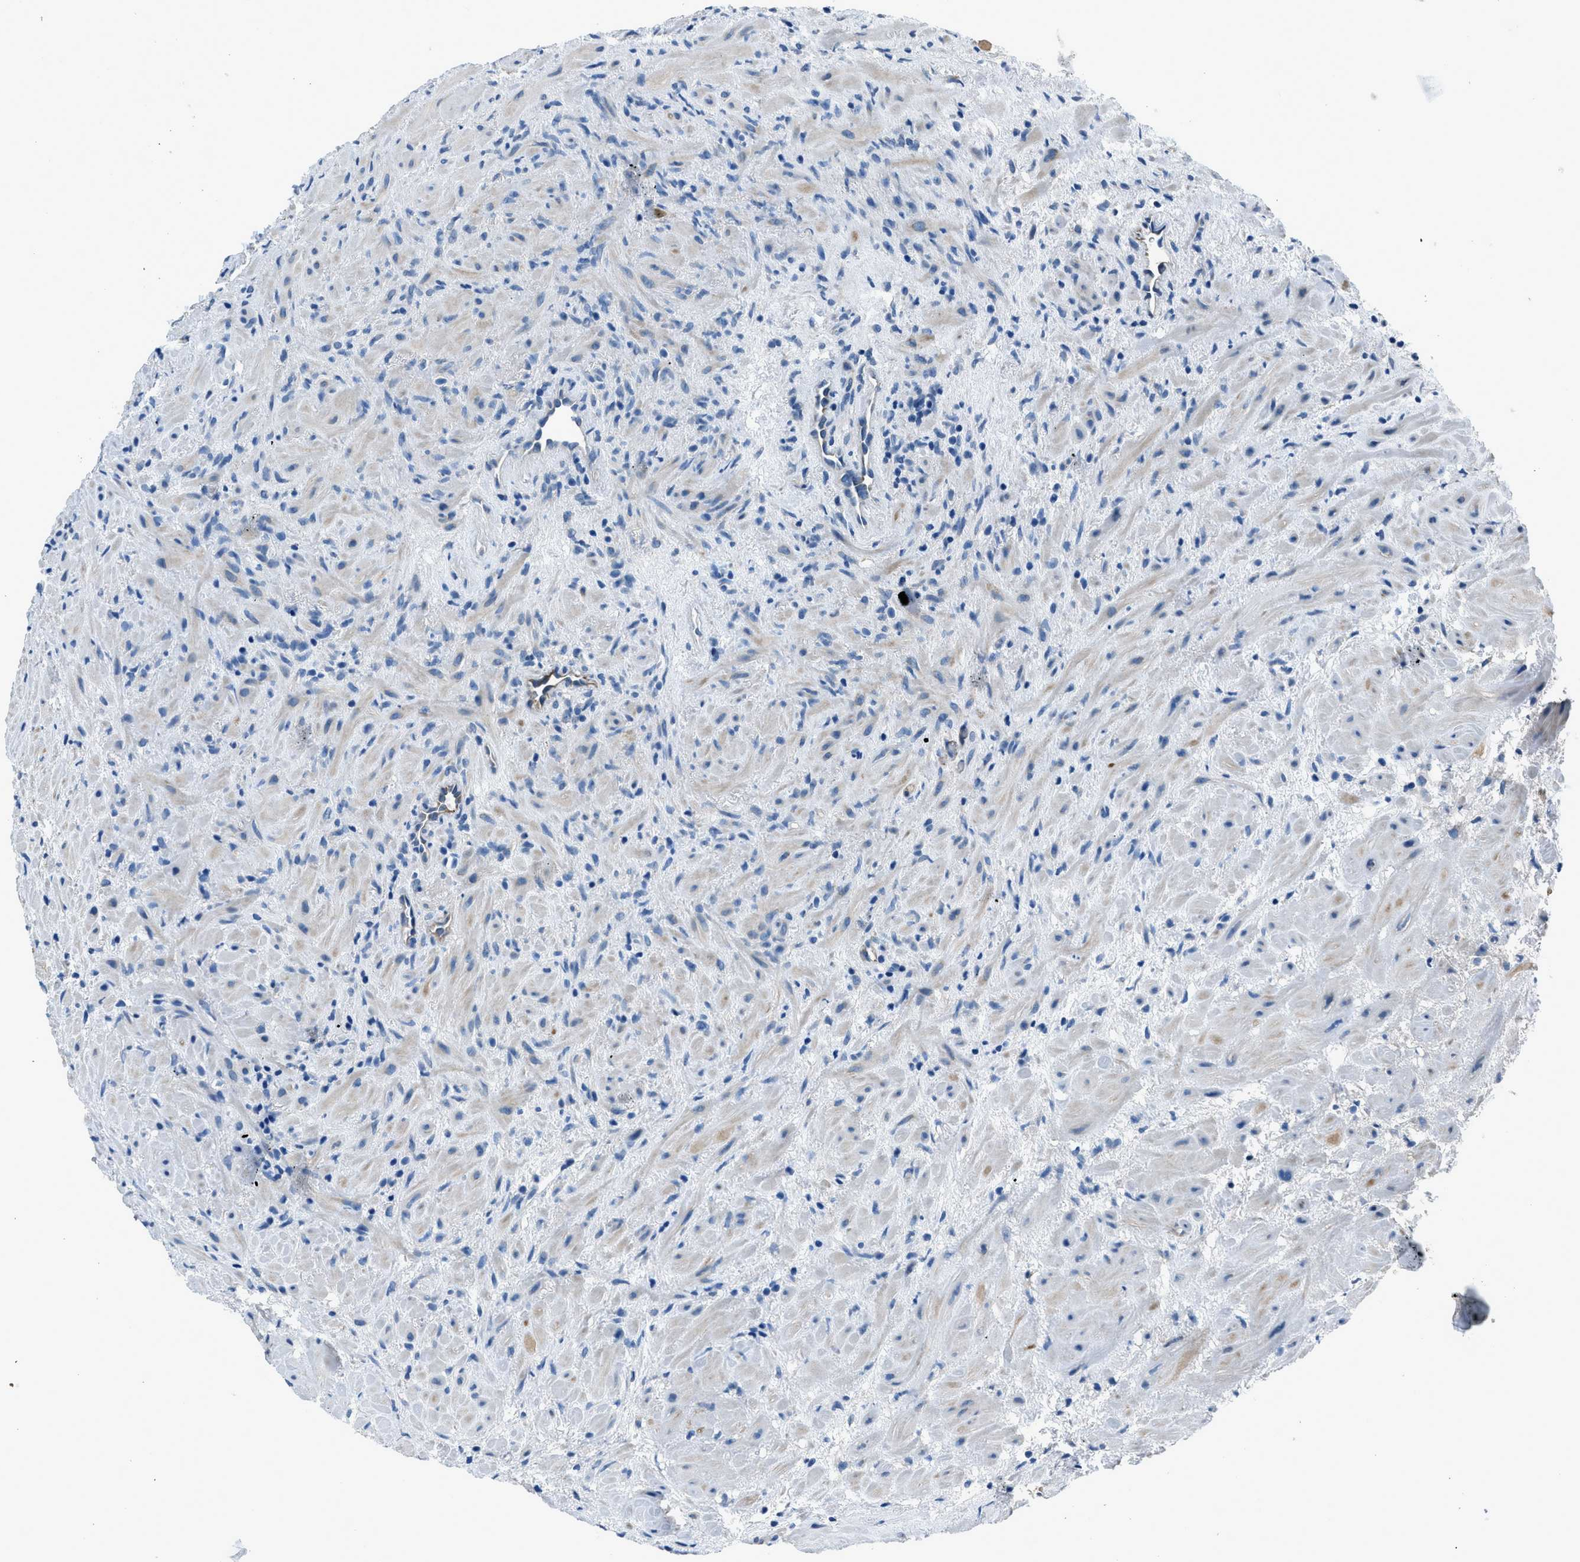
{"staining": {"intensity": "negative", "quantity": "none", "location": "none"}, "tissue": "prostate cancer", "cell_type": "Tumor cells", "image_type": "cancer", "snomed": [{"axis": "morphology", "description": "Adenocarcinoma, Low grade"}, {"axis": "topography", "description": "Prostate"}], "caption": "The IHC micrograph has no significant expression in tumor cells of prostate adenocarcinoma (low-grade) tissue.", "gene": "GJA3", "patient": {"sex": "male", "age": 89}}